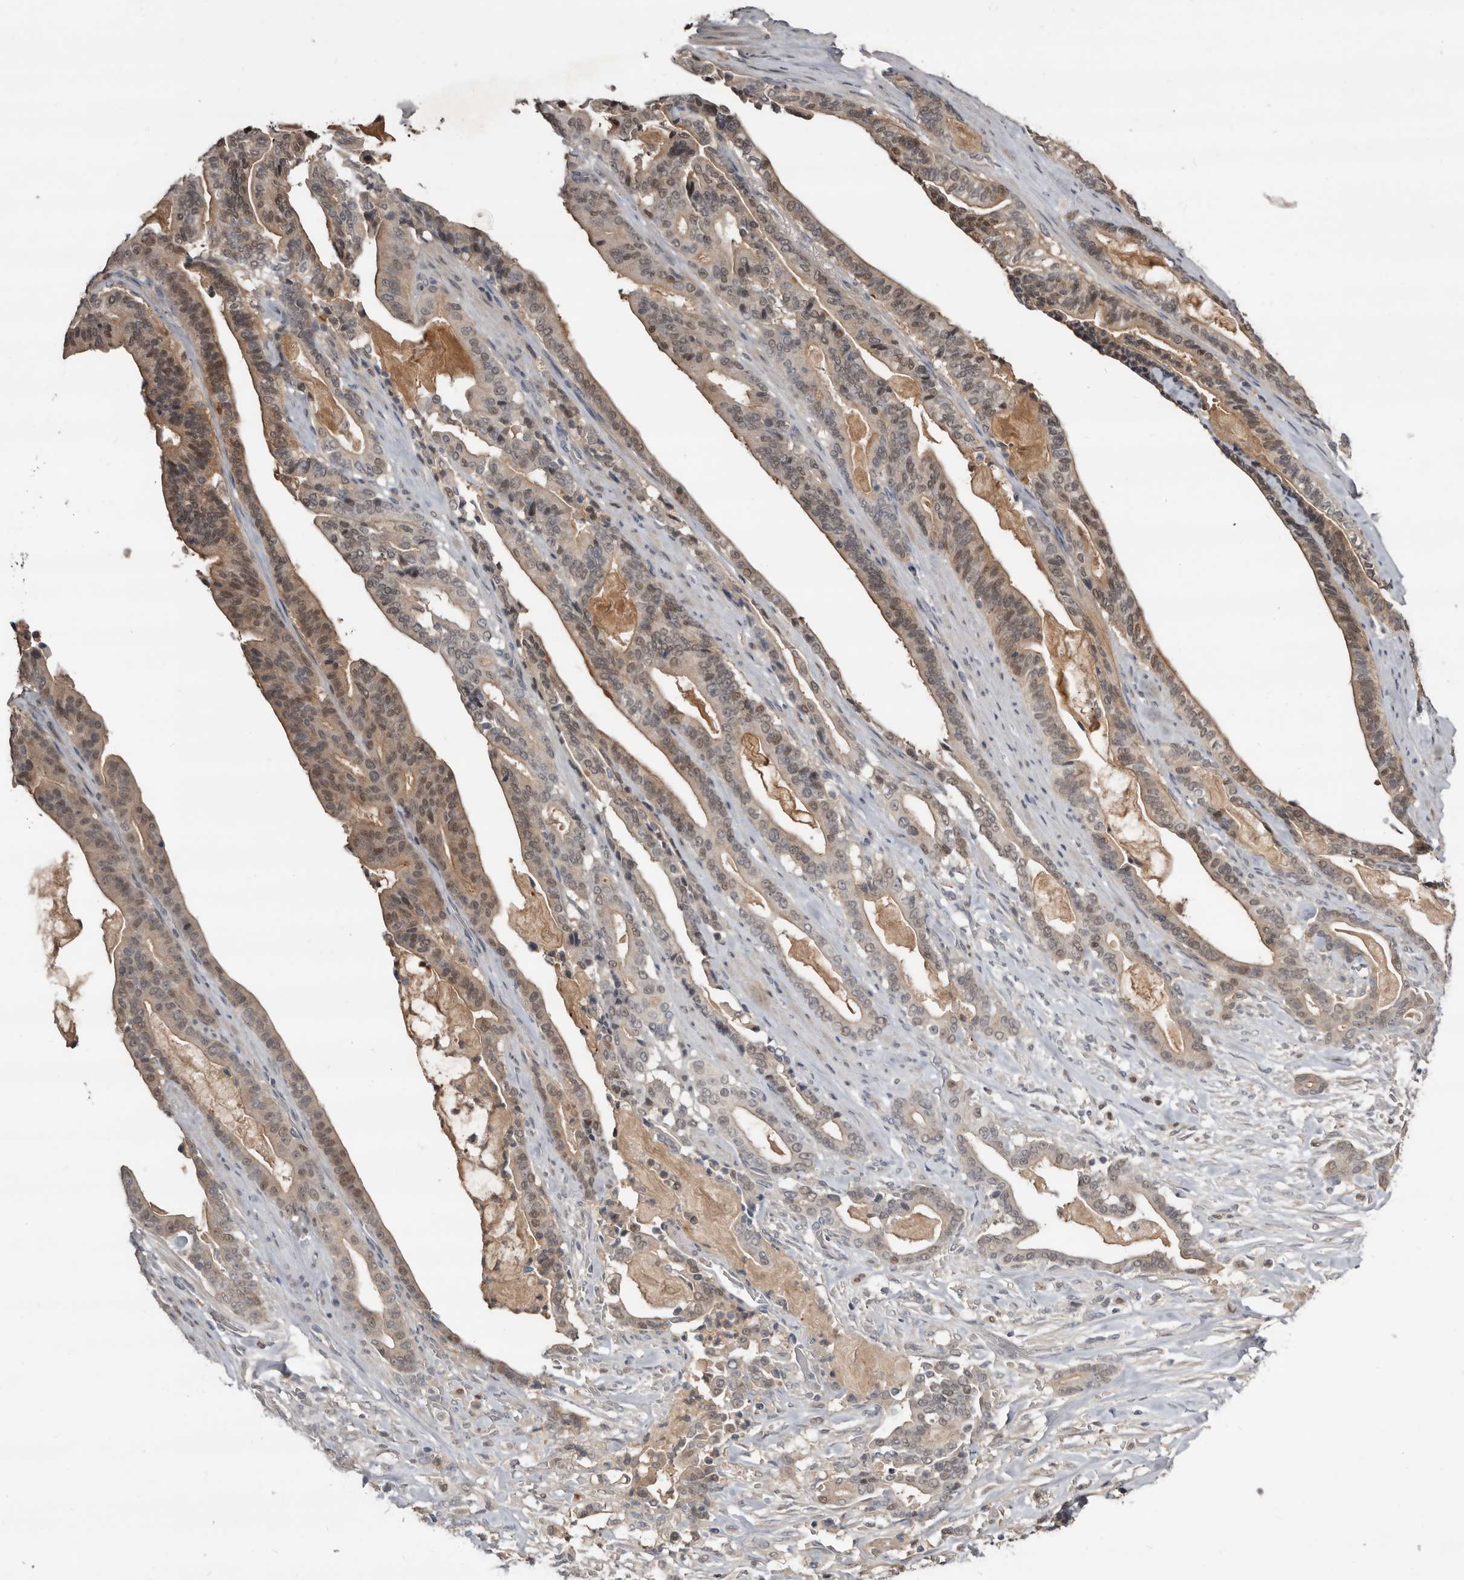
{"staining": {"intensity": "weak", "quantity": "25%-75%", "location": "cytoplasmic/membranous,nuclear"}, "tissue": "pancreatic cancer", "cell_type": "Tumor cells", "image_type": "cancer", "snomed": [{"axis": "morphology", "description": "Adenocarcinoma, NOS"}, {"axis": "topography", "description": "Pancreas"}], "caption": "Pancreatic cancer stained with immunohistochemistry shows weak cytoplasmic/membranous and nuclear positivity in about 25%-75% of tumor cells.", "gene": "RBKS", "patient": {"sex": "male", "age": 63}}